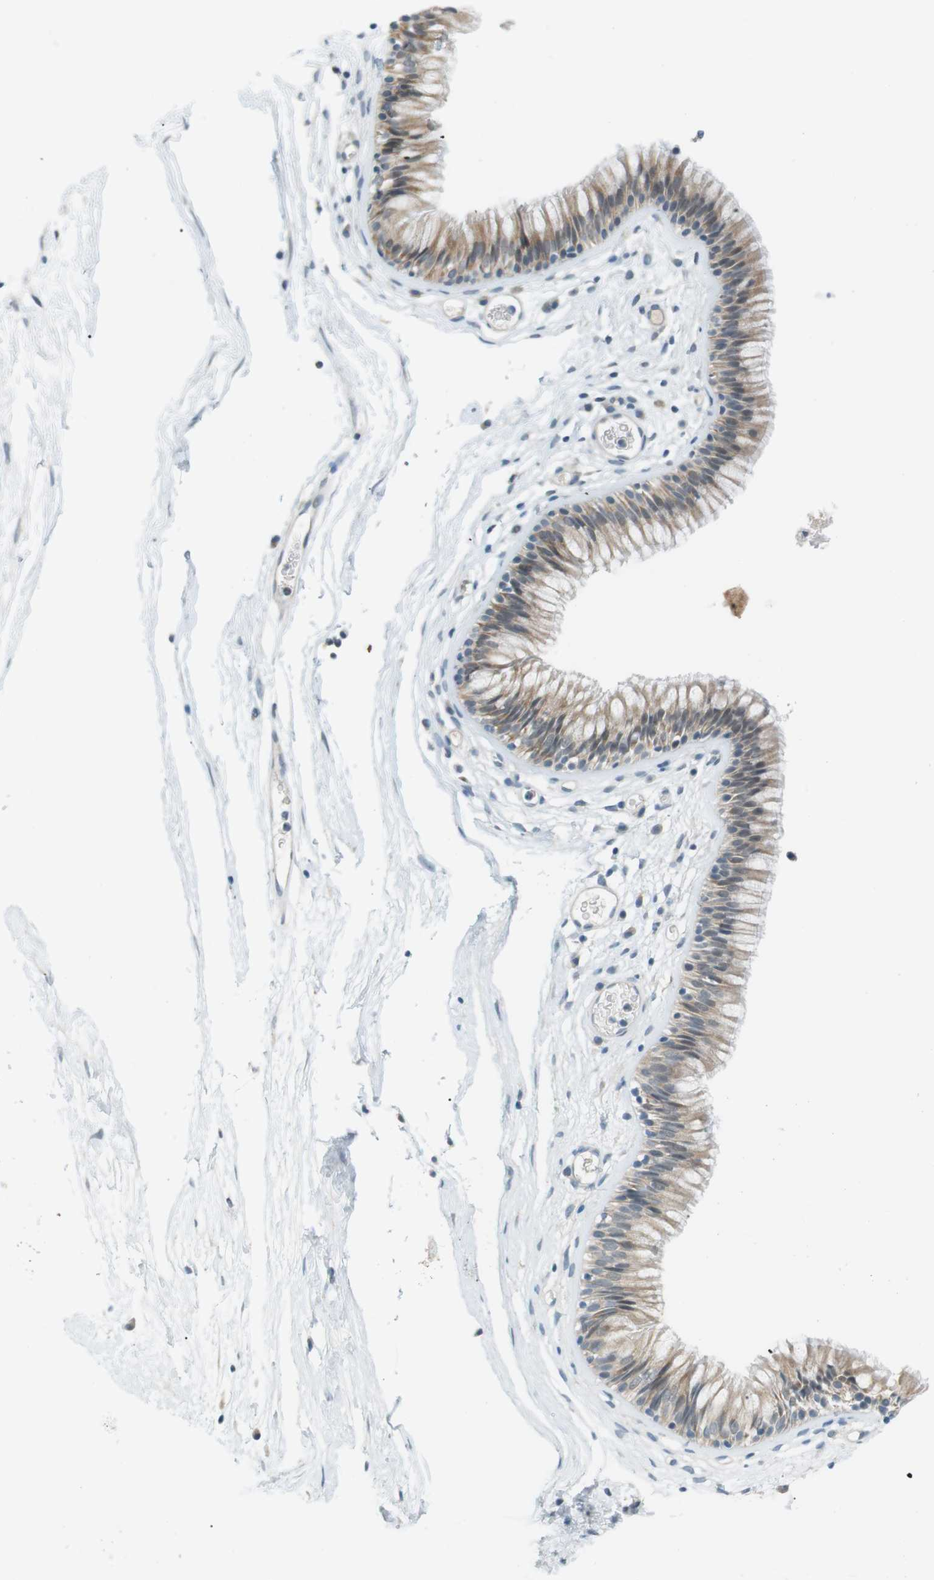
{"staining": {"intensity": "weak", "quantity": ">75%", "location": "cytoplasmic/membranous"}, "tissue": "nasopharynx", "cell_type": "Respiratory epithelial cells", "image_type": "normal", "snomed": [{"axis": "morphology", "description": "Normal tissue, NOS"}, {"axis": "morphology", "description": "Inflammation, NOS"}, {"axis": "topography", "description": "Nasopharynx"}], "caption": "An image of human nasopharynx stained for a protein demonstrates weak cytoplasmic/membranous brown staining in respiratory epithelial cells.", "gene": "RTN3", "patient": {"sex": "male", "age": 48}}